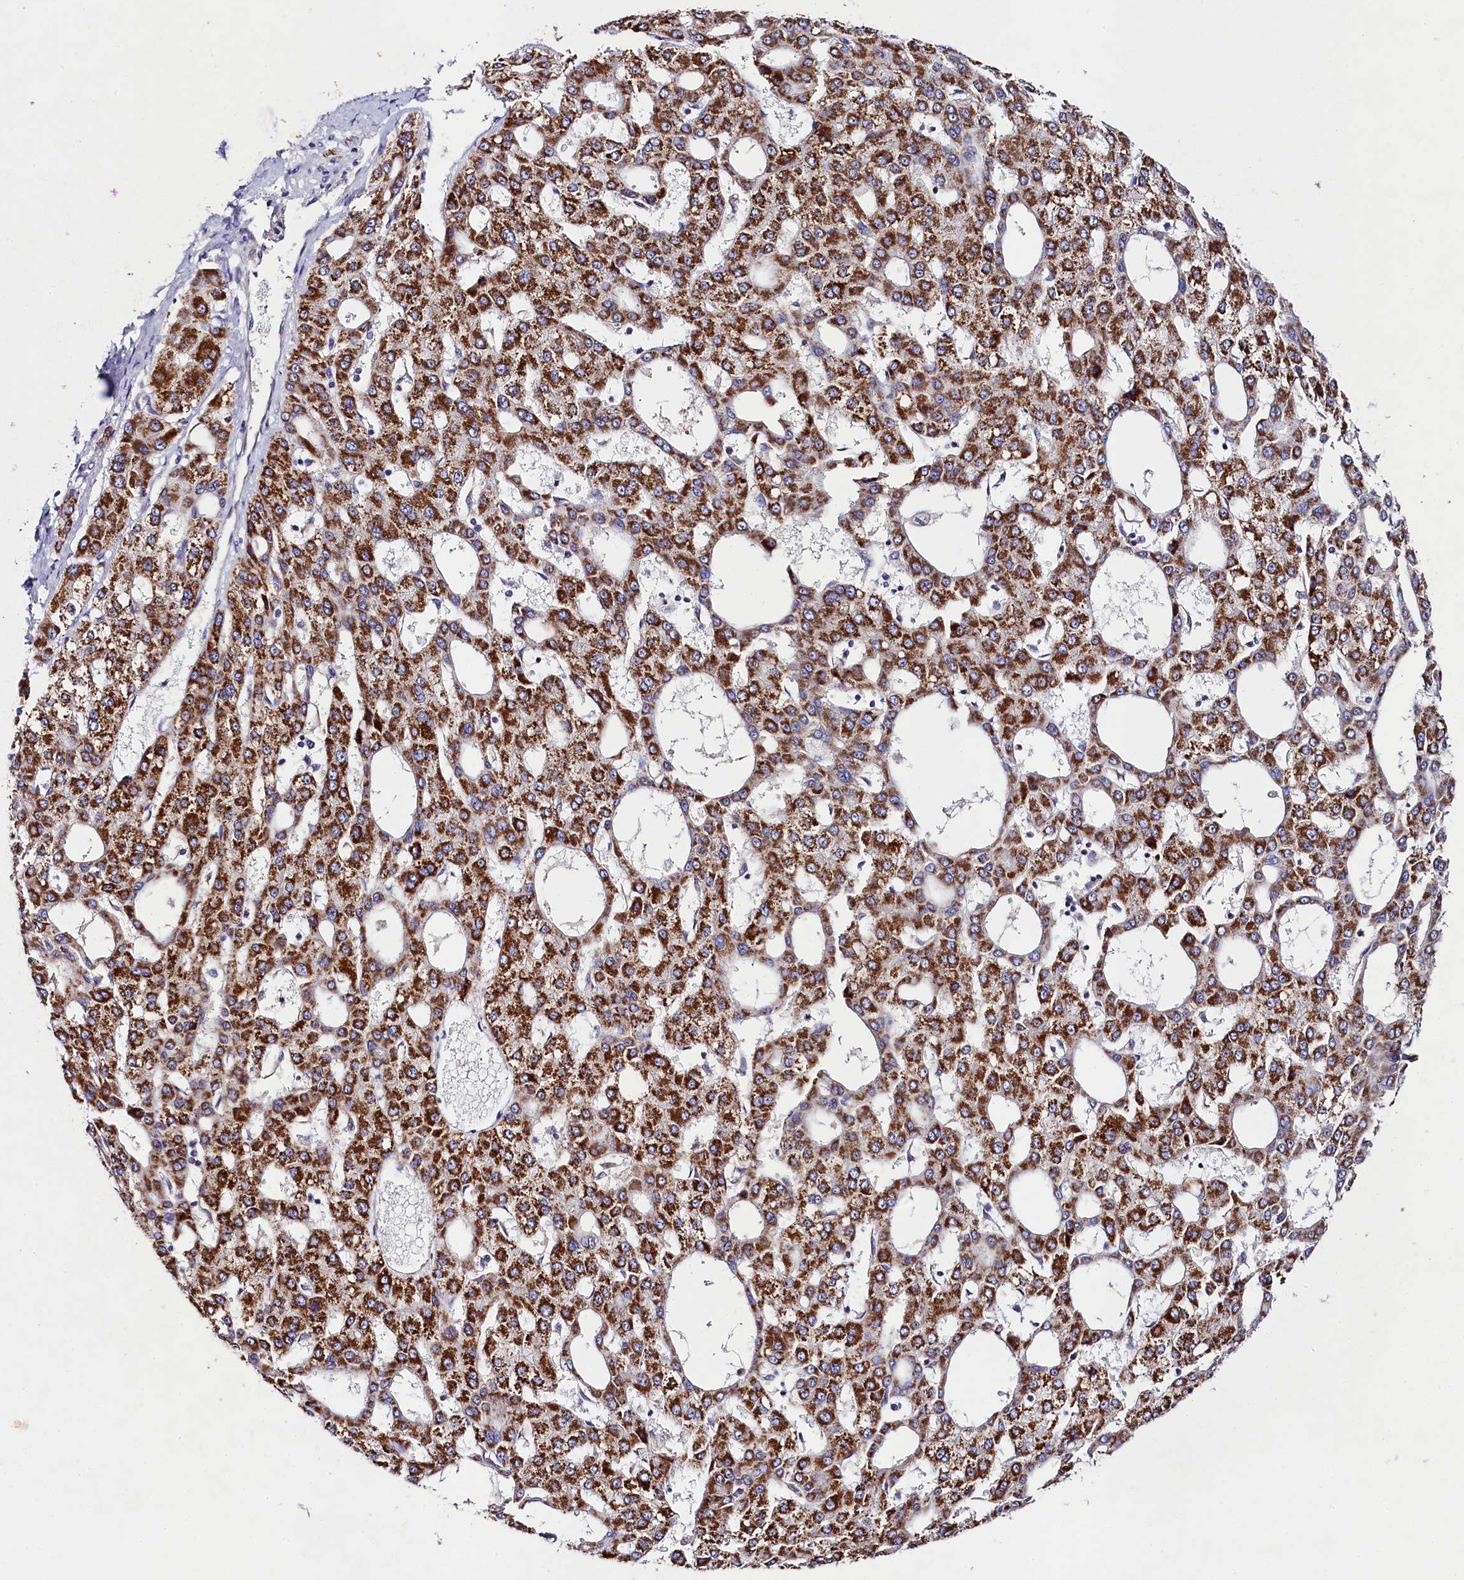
{"staining": {"intensity": "strong", "quantity": ">75%", "location": "cytoplasmic/membranous"}, "tissue": "liver cancer", "cell_type": "Tumor cells", "image_type": "cancer", "snomed": [{"axis": "morphology", "description": "Carcinoma, Hepatocellular, NOS"}, {"axis": "topography", "description": "Liver"}], "caption": "Tumor cells demonstrate high levels of strong cytoplasmic/membranous positivity in approximately >75% of cells in human liver cancer (hepatocellular carcinoma).", "gene": "FXYD6", "patient": {"sex": "male", "age": 47}}